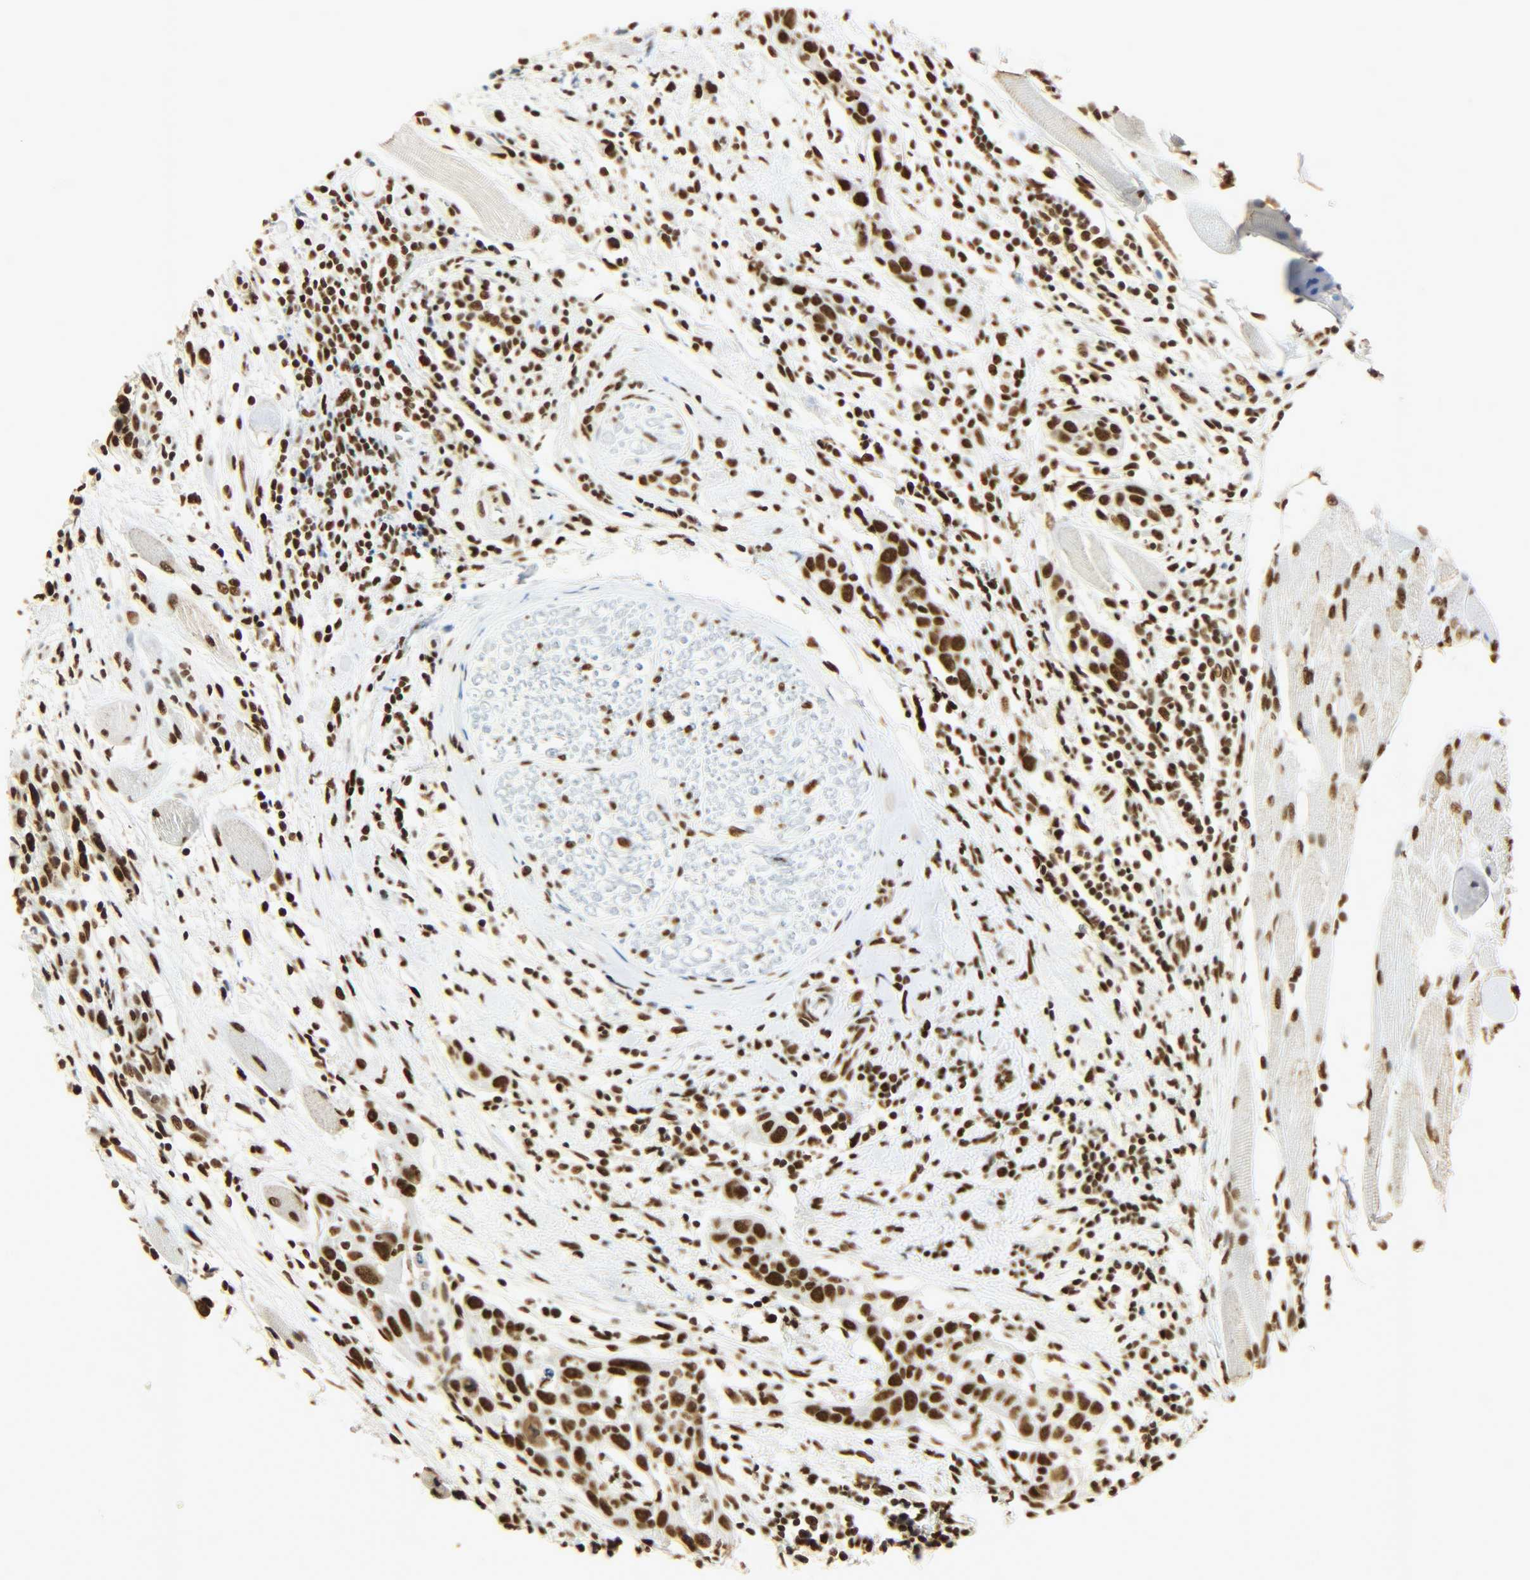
{"staining": {"intensity": "strong", "quantity": ">75%", "location": "nuclear"}, "tissue": "head and neck cancer", "cell_type": "Tumor cells", "image_type": "cancer", "snomed": [{"axis": "morphology", "description": "Normal tissue, NOS"}, {"axis": "morphology", "description": "Squamous cell carcinoma, NOS"}, {"axis": "topography", "description": "Oral tissue"}, {"axis": "topography", "description": "Head-Neck"}], "caption": "Head and neck cancer (squamous cell carcinoma) was stained to show a protein in brown. There is high levels of strong nuclear positivity in about >75% of tumor cells. Nuclei are stained in blue.", "gene": "KHDRBS1", "patient": {"sex": "female", "age": 50}}